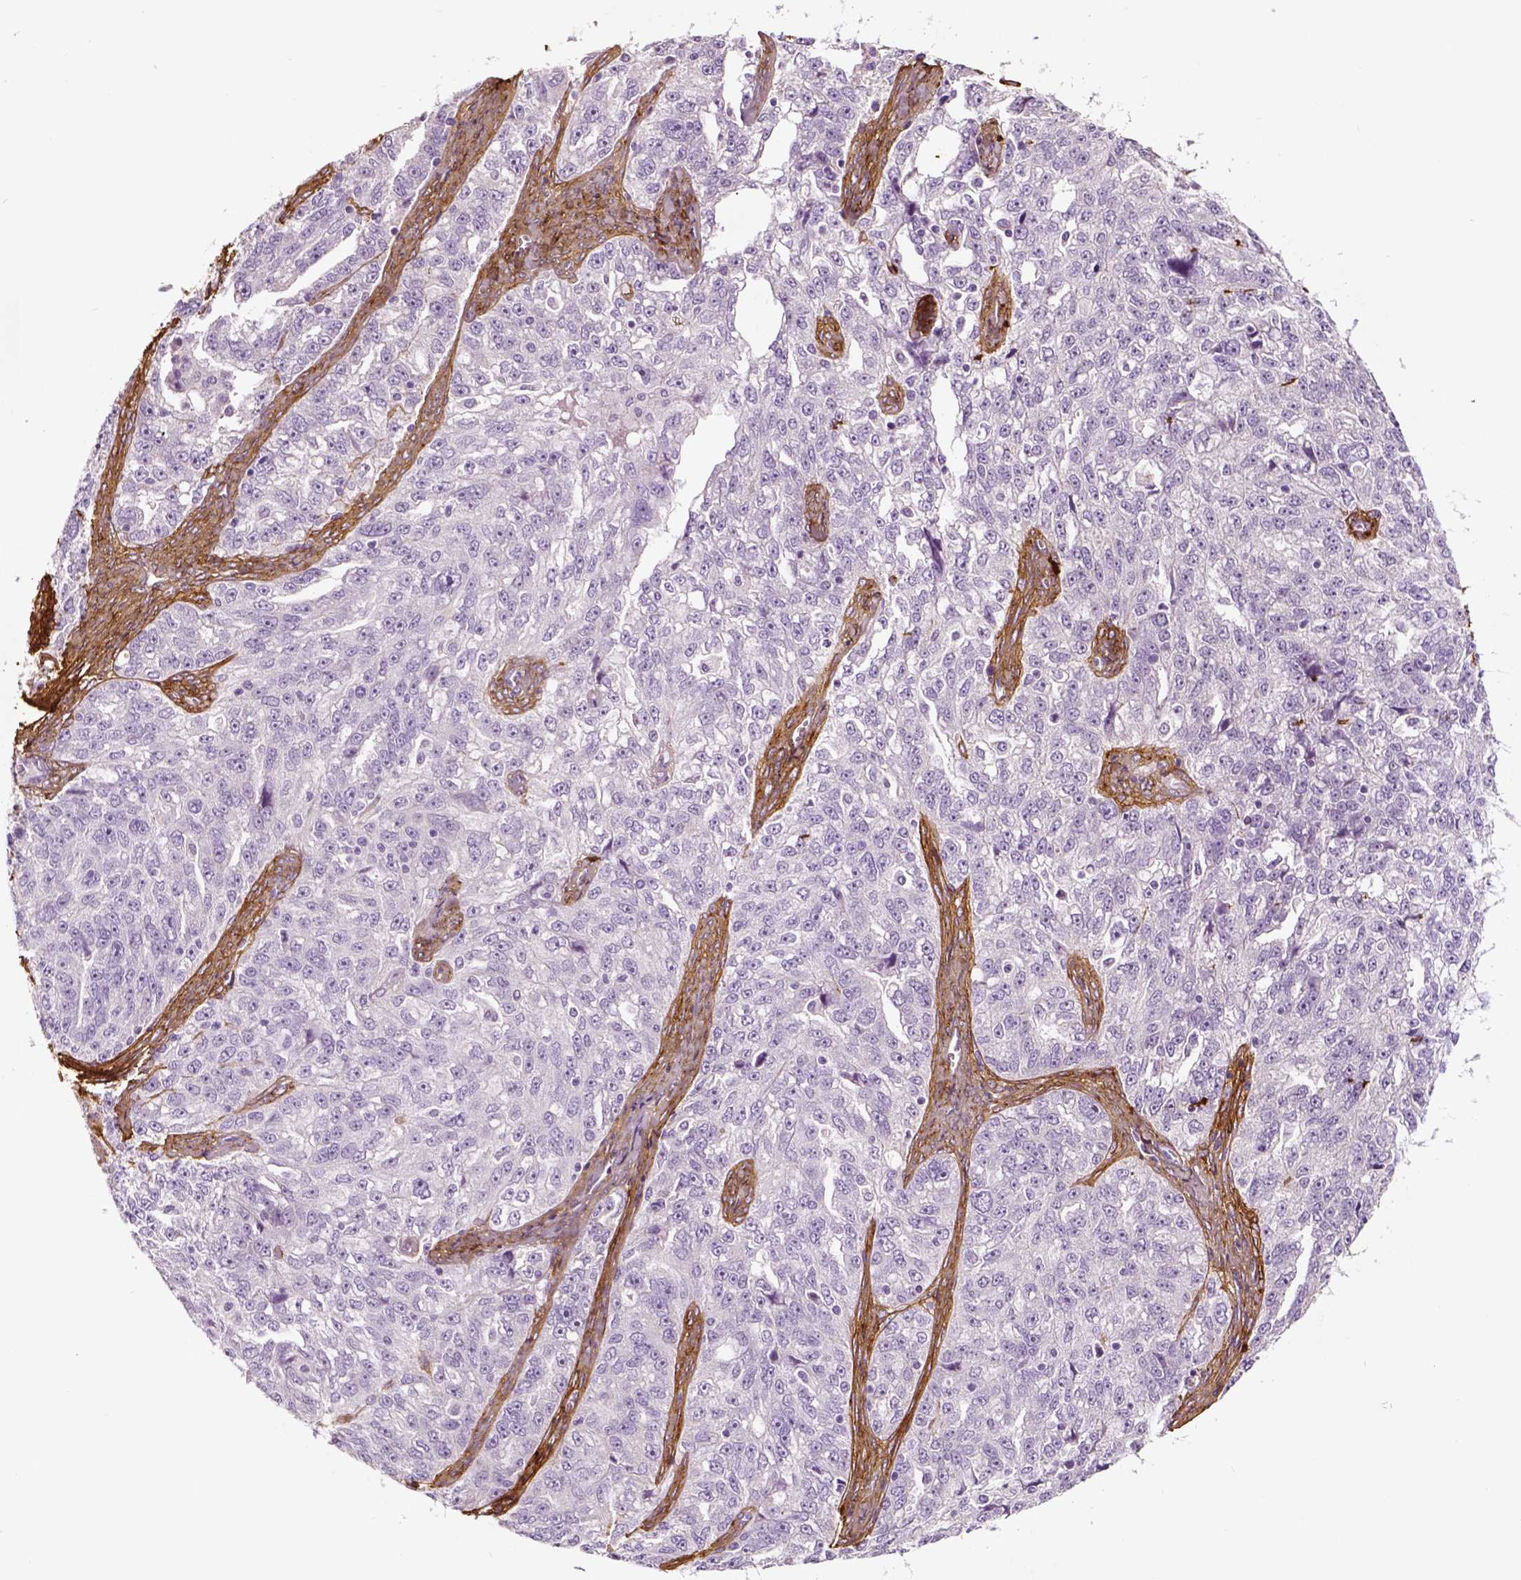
{"staining": {"intensity": "negative", "quantity": "none", "location": "none"}, "tissue": "ovarian cancer", "cell_type": "Tumor cells", "image_type": "cancer", "snomed": [{"axis": "morphology", "description": "Cystadenocarcinoma, serous, NOS"}, {"axis": "topography", "description": "Ovary"}], "caption": "Immunohistochemical staining of human serous cystadenocarcinoma (ovarian) demonstrates no significant positivity in tumor cells. Nuclei are stained in blue.", "gene": "COL6A2", "patient": {"sex": "female", "age": 51}}